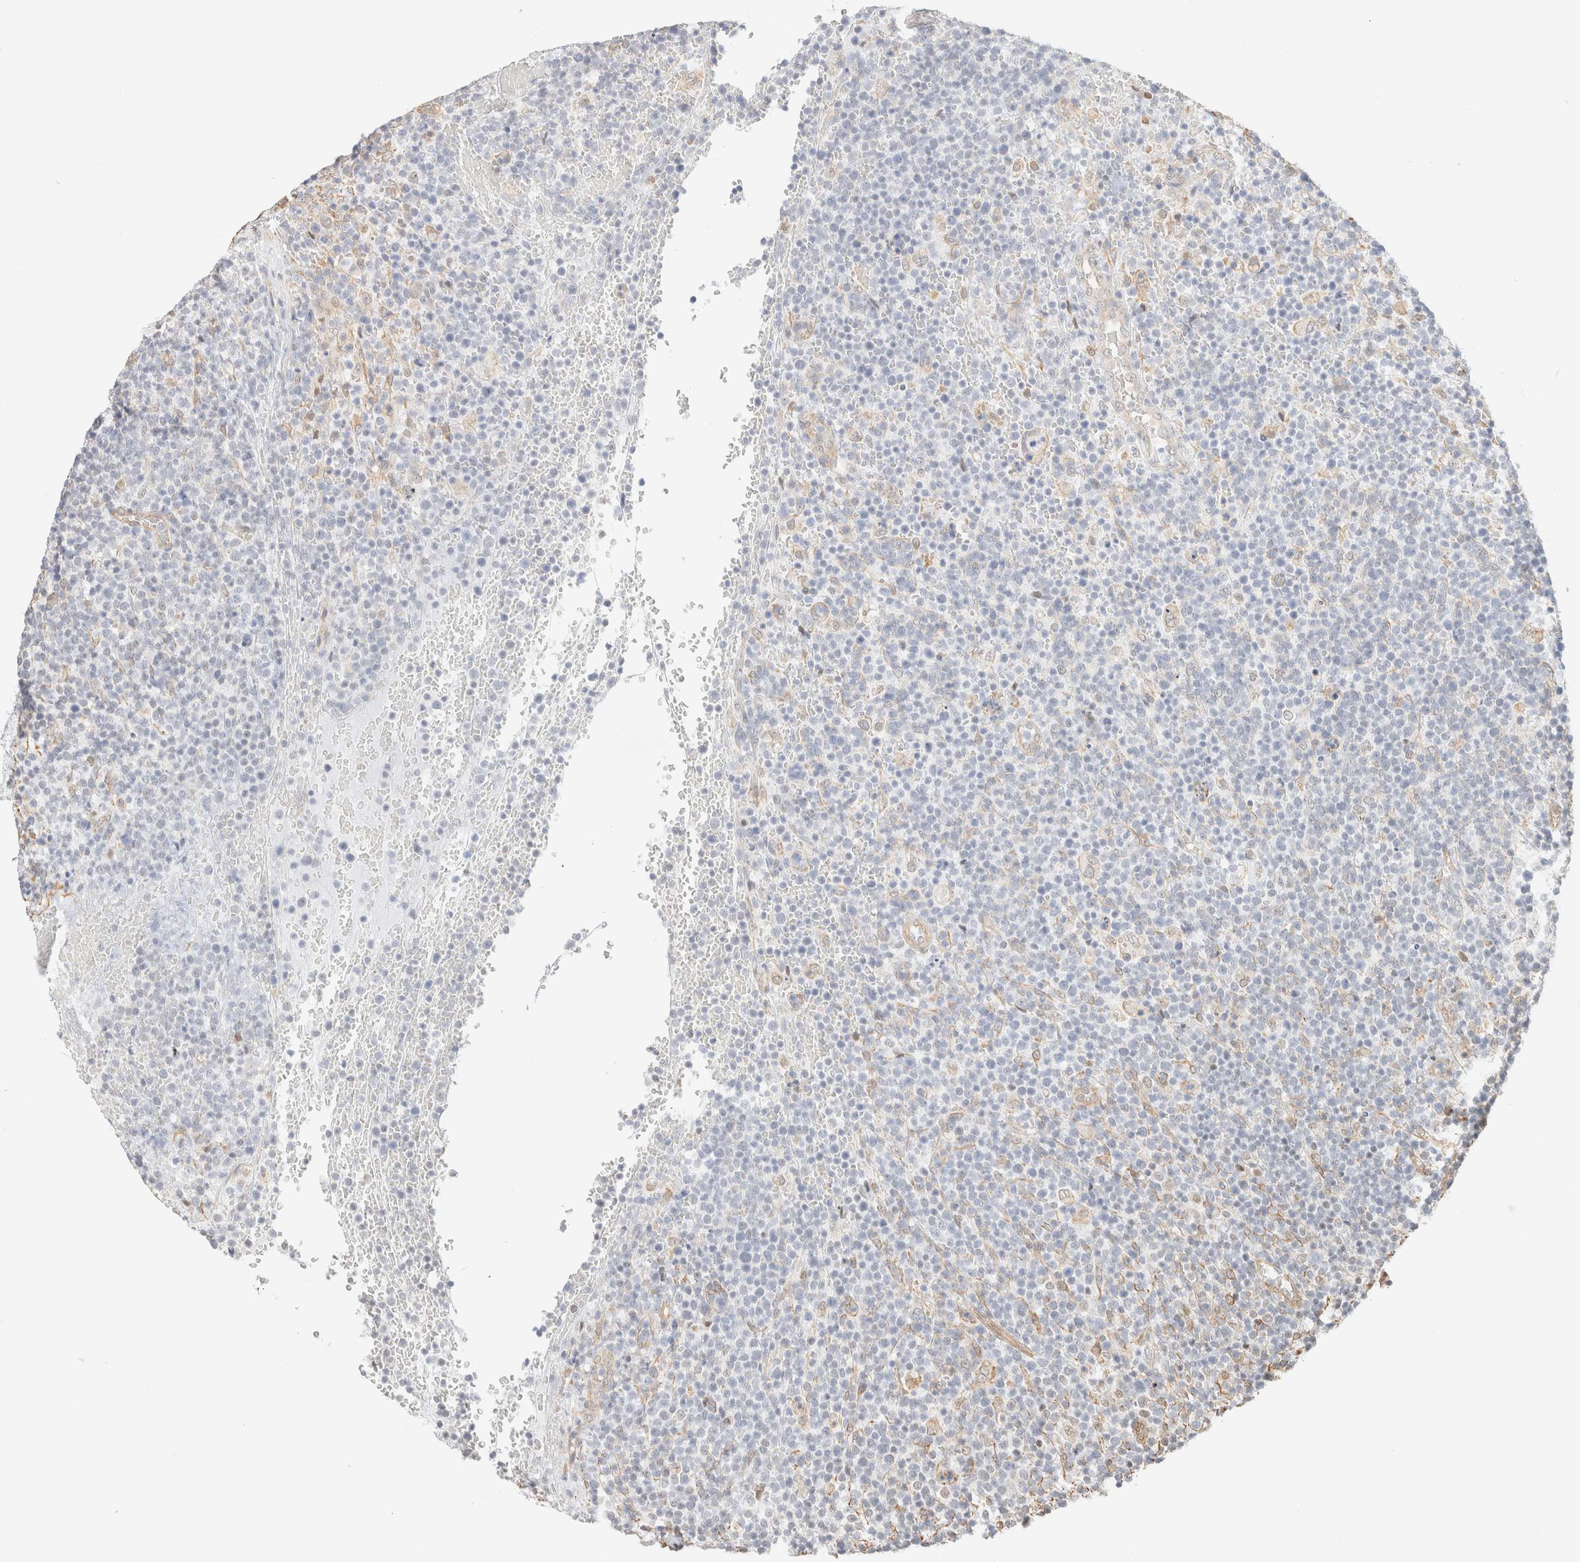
{"staining": {"intensity": "negative", "quantity": "none", "location": "none"}, "tissue": "lymphoma", "cell_type": "Tumor cells", "image_type": "cancer", "snomed": [{"axis": "morphology", "description": "Malignant lymphoma, non-Hodgkin's type, High grade"}, {"axis": "topography", "description": "Lymph node"}], "caption": "An image of high-grade malignant lymphoma, non-Hodgkin's type stained for a protein shows no brown staining in tumor cells.", "gene": "ARID5A", "patient": {"sex": "male", "age": 61}}